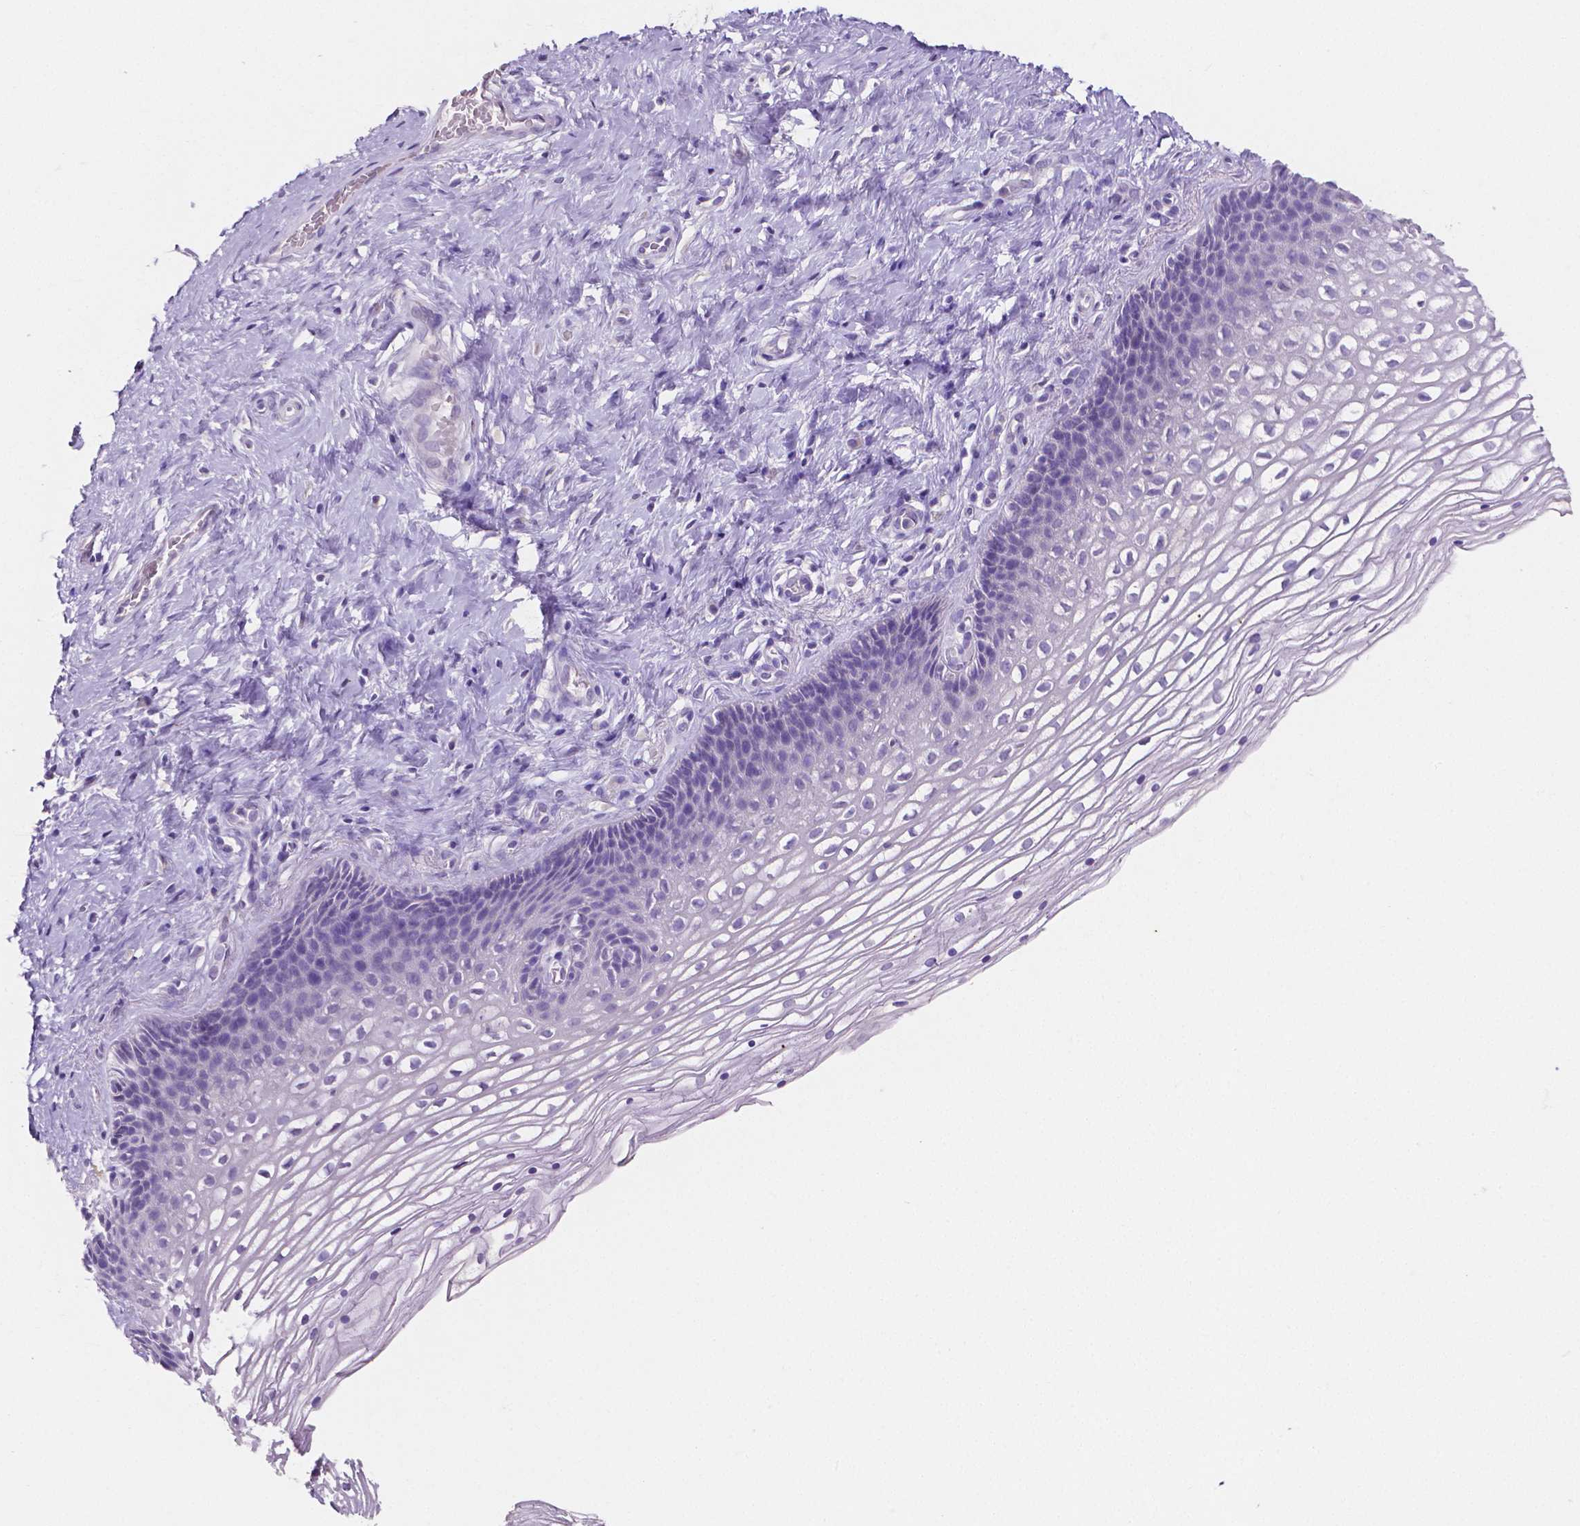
{"staining": {"intensity": "negative", "quantity": "none", "location": "none"}, "tissue": "cervix", "cell_type": "Glandular cells", "image_type": "normal", "snomed": [{"axis": "morphology", "description": "Normal tissue, NOS"}, {"axis": "topography", "description": "Cervix"}], "caption": "High power microscopy histopathology image of an IHC image of normal cervix, revealing no significant positivity in glandular cells. The staining was performed using DAB (3,3'-diaminobenzidine) to visualize the protein expression in brown, while the nuclei were stained in blue with hematoxylin (Magnification: 20x).", "gene": "SLC22A2", "patient": {"sex": "female", "age": 34}}